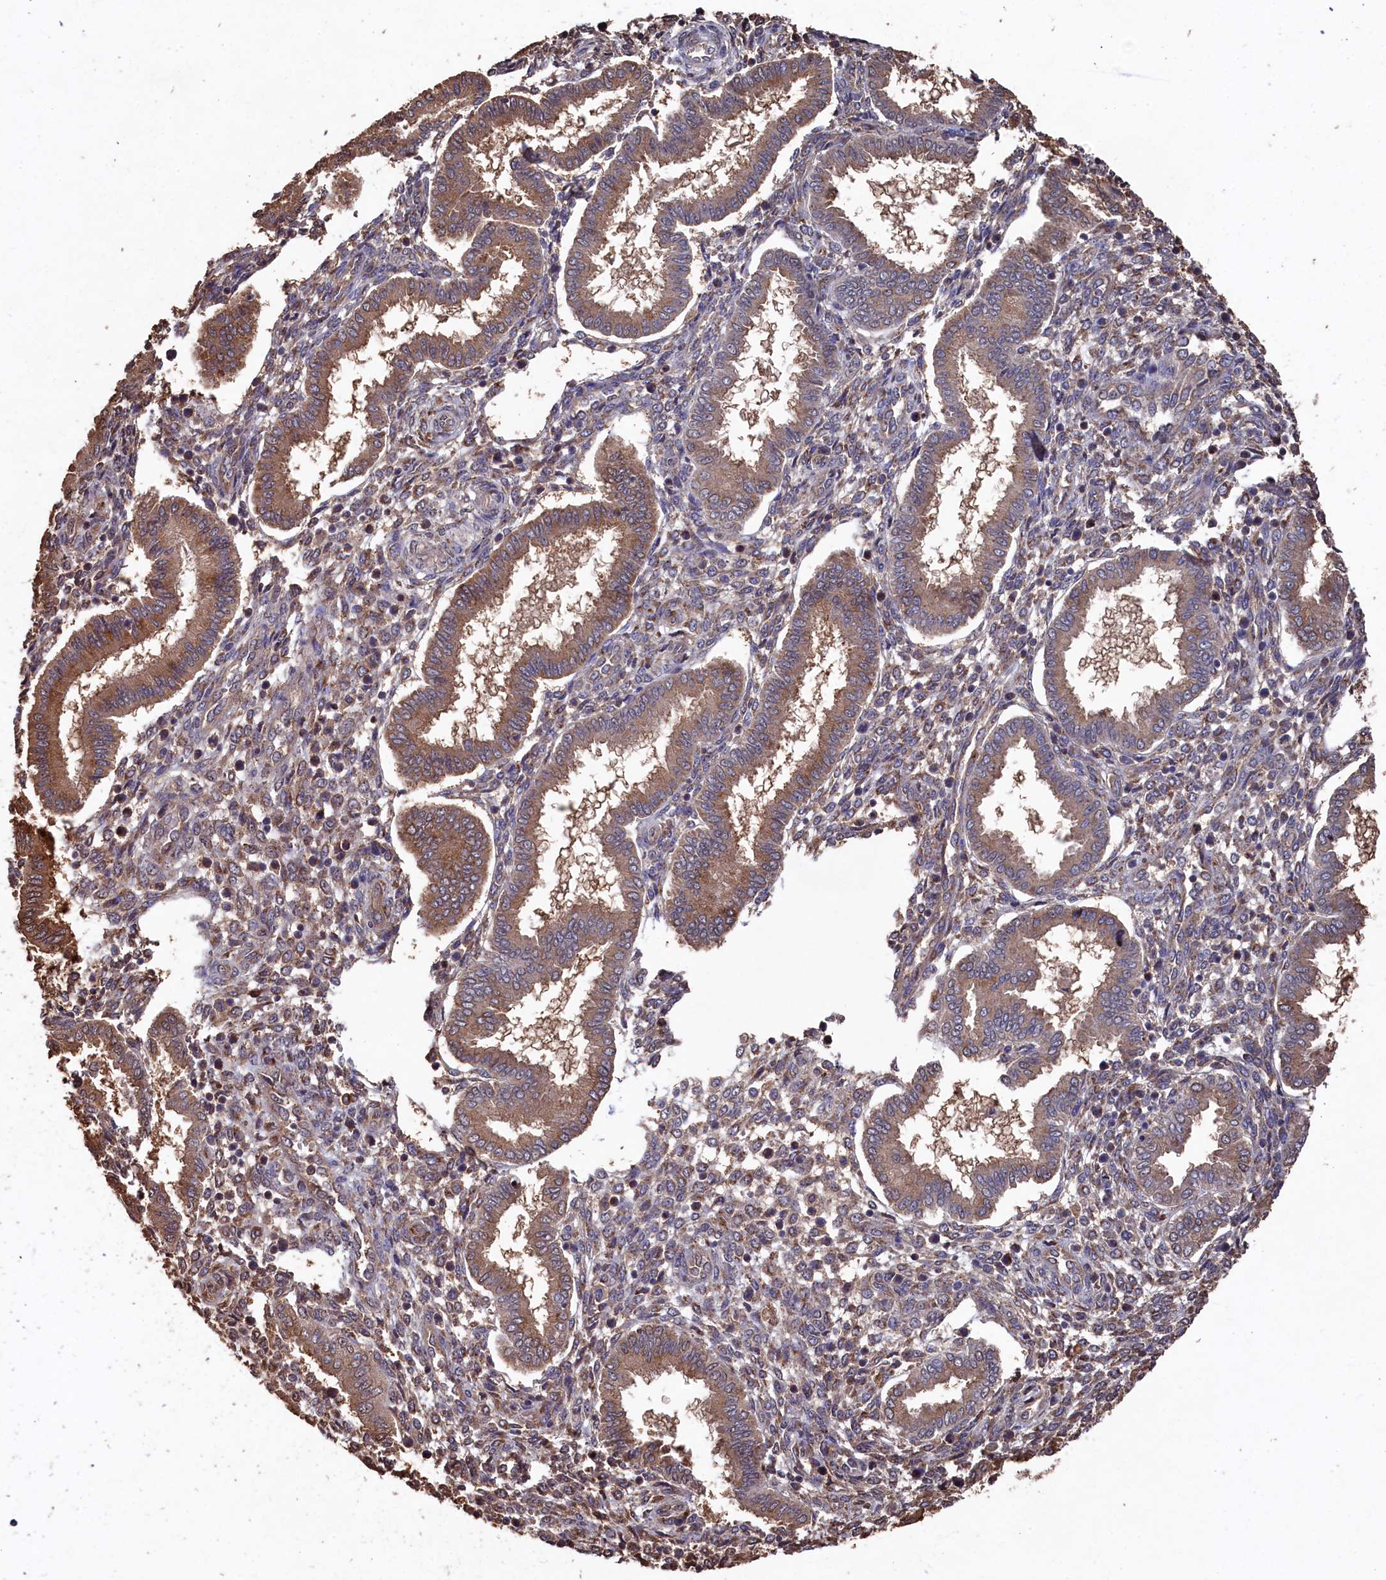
{"staining": {"intensity": "negative", "quantity": "none", "location": "none"}, "tissue": "endometrium", "cell_type": "Cells in endometrial stroma", "image_type": "normal", "snomed": [{"axis": "morphology", "description": "Normal tissue, NOS"}, {"axis": "topography", "description": "Endometrium"}], "caption": "Cells in endometrial stroma show no significant positivity in benign endometrium. (DAB immunohistochemistry (IHC), high magnification).", "gene": "NAA60", "patient": {"sex": "female", "age": 24}}